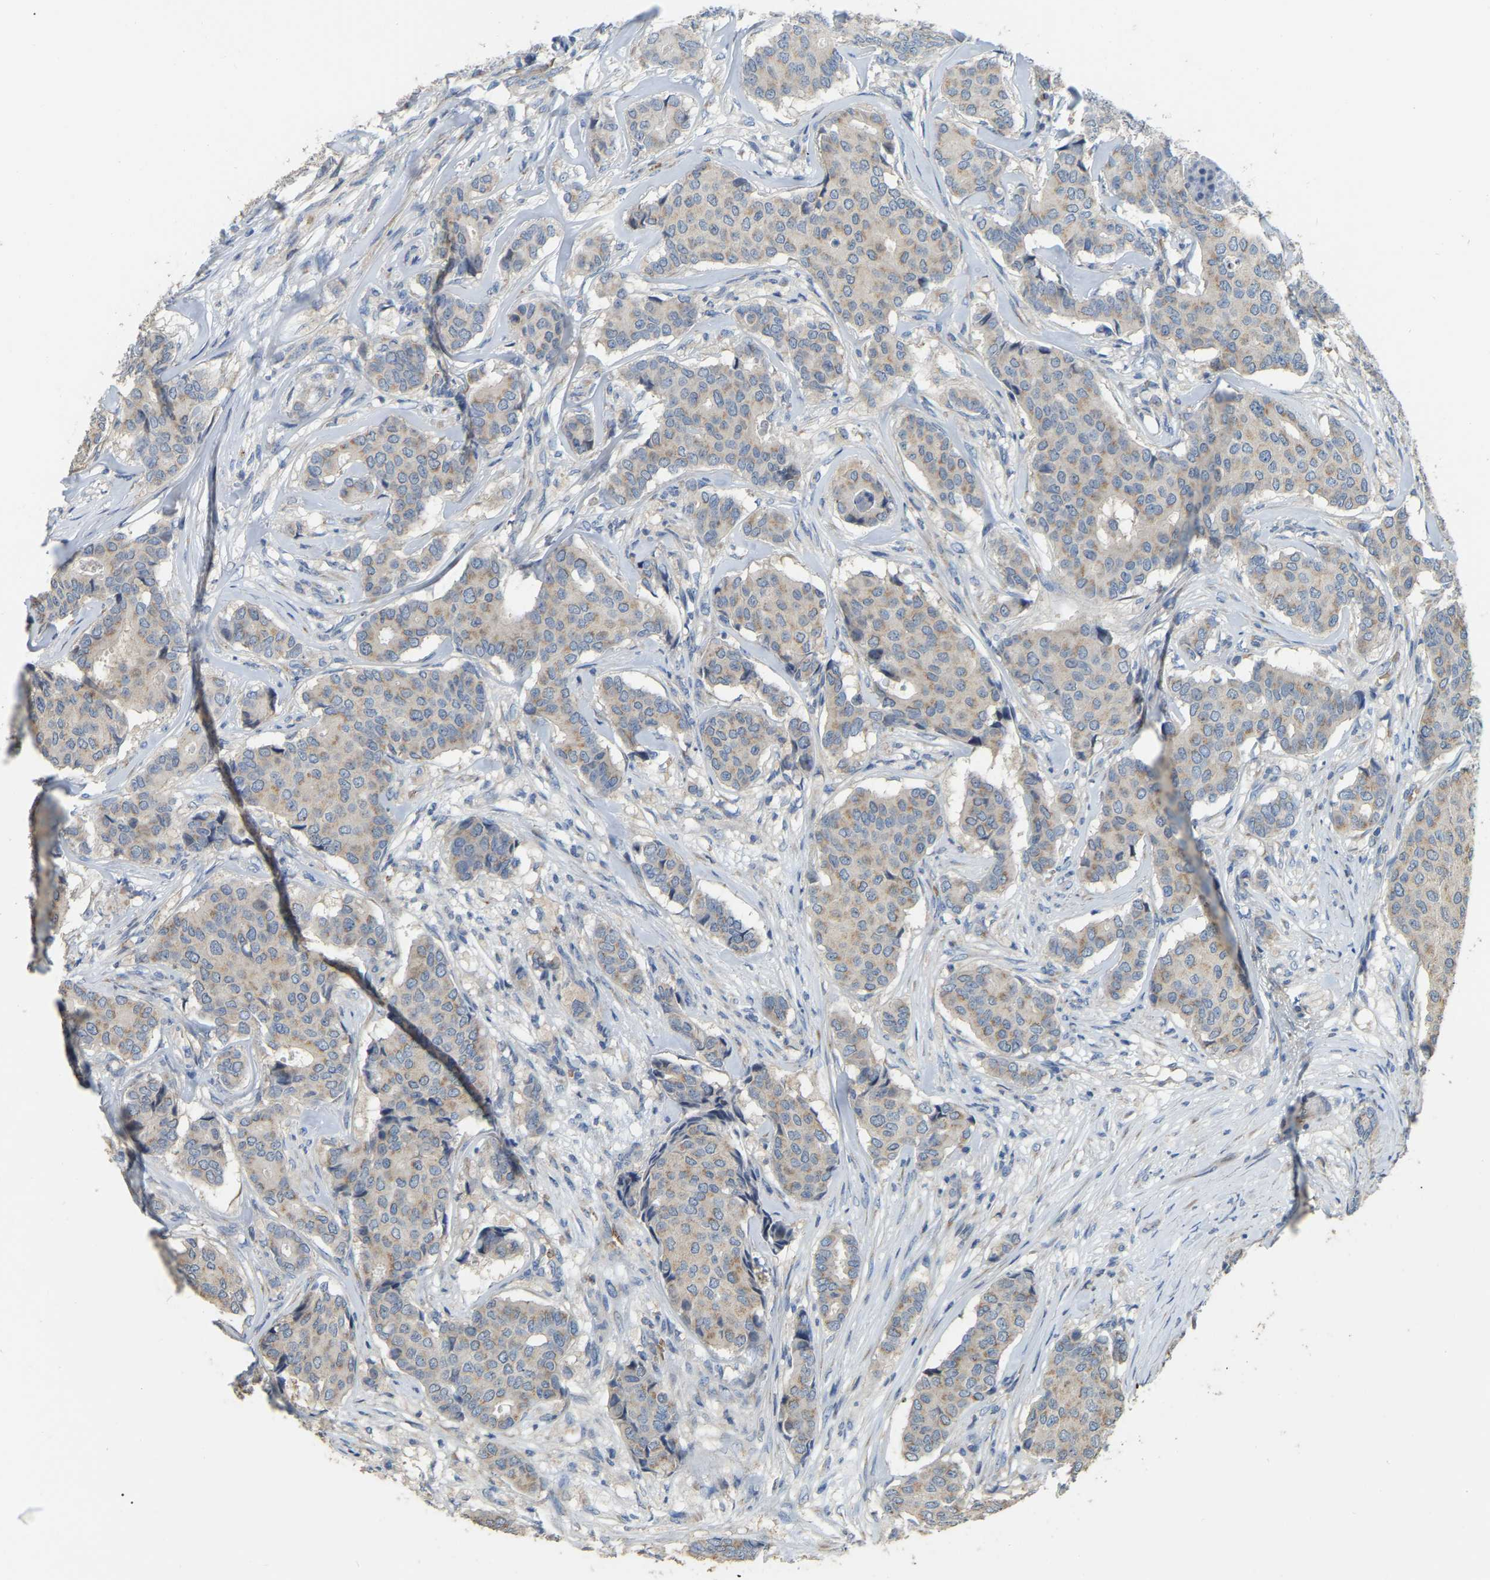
{"staining": {"intensity": "weak", "quantity": ">75%", "location": "cytoplasmic/membranous"}, "tissue": "breast cancer", "cell_type": "Tumor cells", "image_type": "cancer", "snomed": [{"axis": "morphology", "description": "Duct carcinoma"}, {"axis": "topography", "description": "Breast"}], "caption": "Protein expression analysis of breast cancer (intraductal carcinoma) demonstrates weak cytoplasmic/membranous positivity in about >75% of tumor cells.", "gene": "CFAP298", "patient": {"sex": "female", "age": 75}}